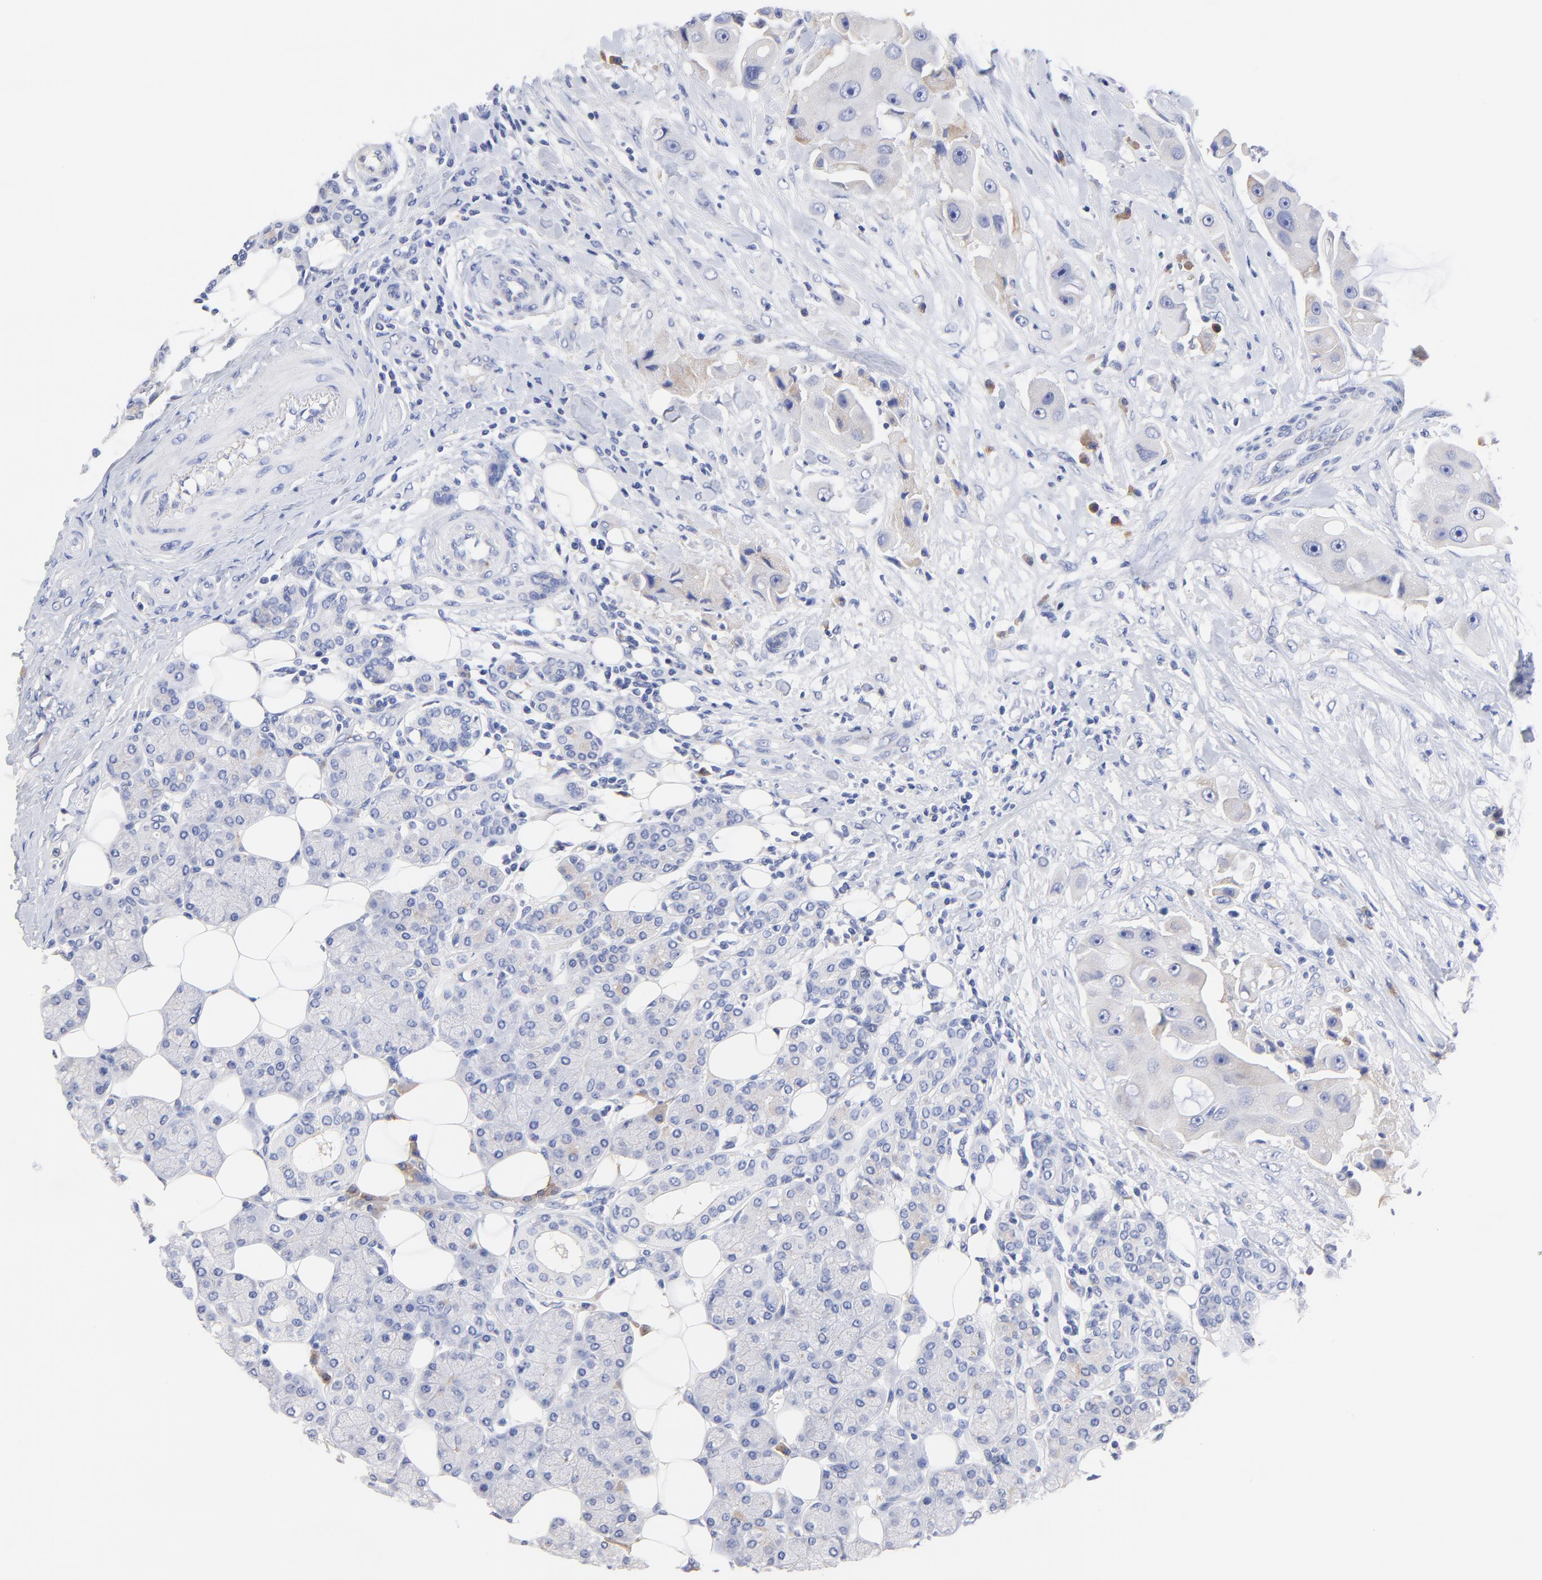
{"staining": {"intensity": "weak", "quantity": "<25%", "location": "cytoplasmic/membranous"}, "tissue": "head and neck cancer", "cell_type": "Tumor cells", "image_type": "cancer", "snomed": [{"axis": "morphology", "description": "Normal tissue, NOS"}, {"axis": "morphology", "description": "Adenocarcinoma, NOS"}, {"axis": "topography", "description": "Salivary gland"}, {"axis": "topography", "description": "Head-Neck"}], "caption": "Immunohistochemical staining of human head and neck adenocarcinoma shows no significant expression in tumor cells.", "gene": "LAX1", "patient": {"sex": "male", "age": 80}}